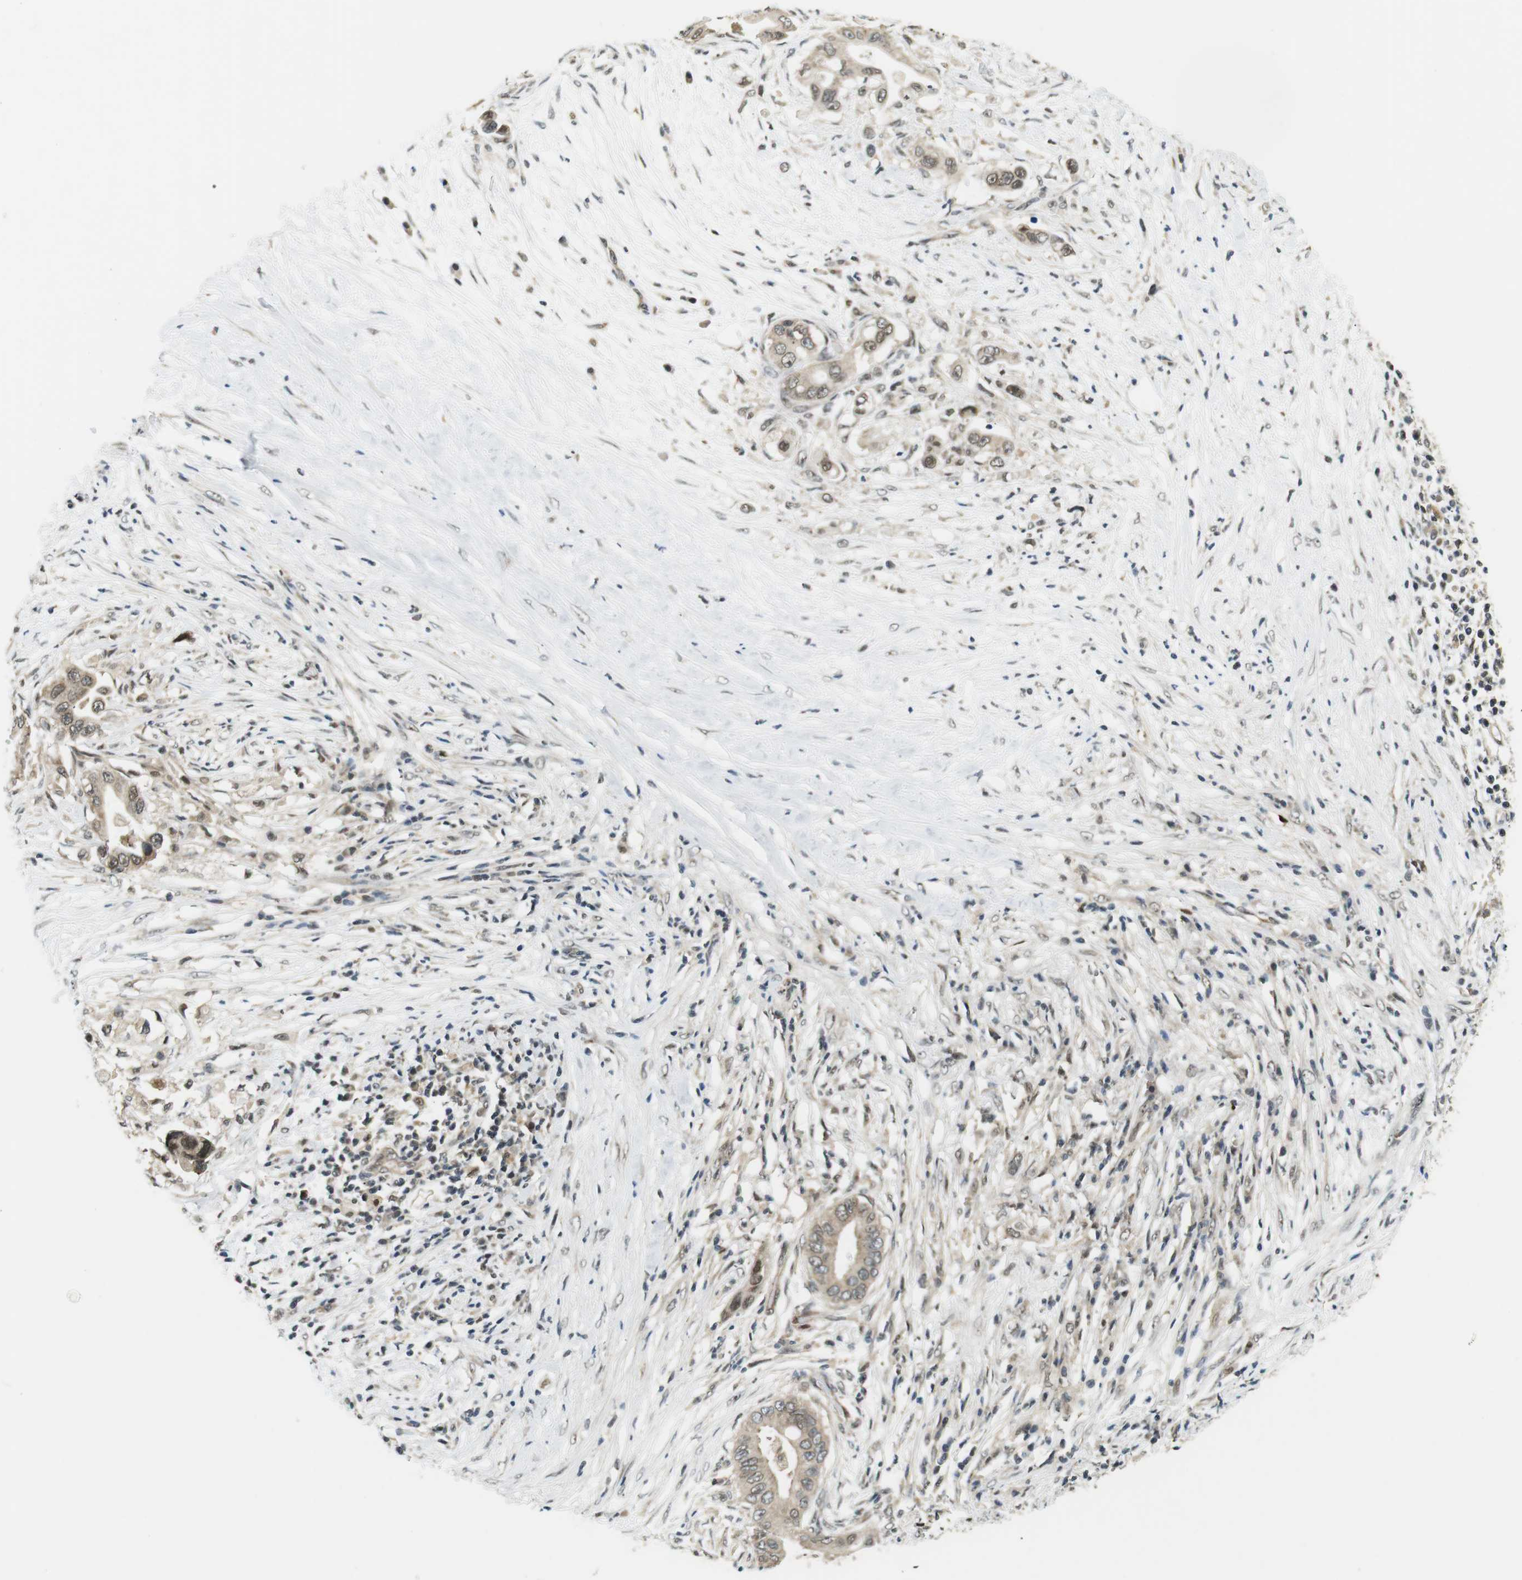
{"staining": {"intensity": "weak", "quantity": ">75%", "location": "cytoplasmic/membranous,nuclear"}, "tissue": "pancreatic cancer", "cell_type": "Tumor cells", "image_type": "cancer", "snomed": [{"axis": "morphology", "description": "Adenocarcinoma, NOS"}, {"axis": "topography", "description": "Pancreas"}], "caption": "Weak cytoplasmic/membranous and nuclear positivity for a protein is present in about >75% of tumor cells of adenocarcinoma (pancreatic) using immunohistochemistry (IHC).", "gene": "CSNK2B", "patient": {"sex": "male", "age": 77}}